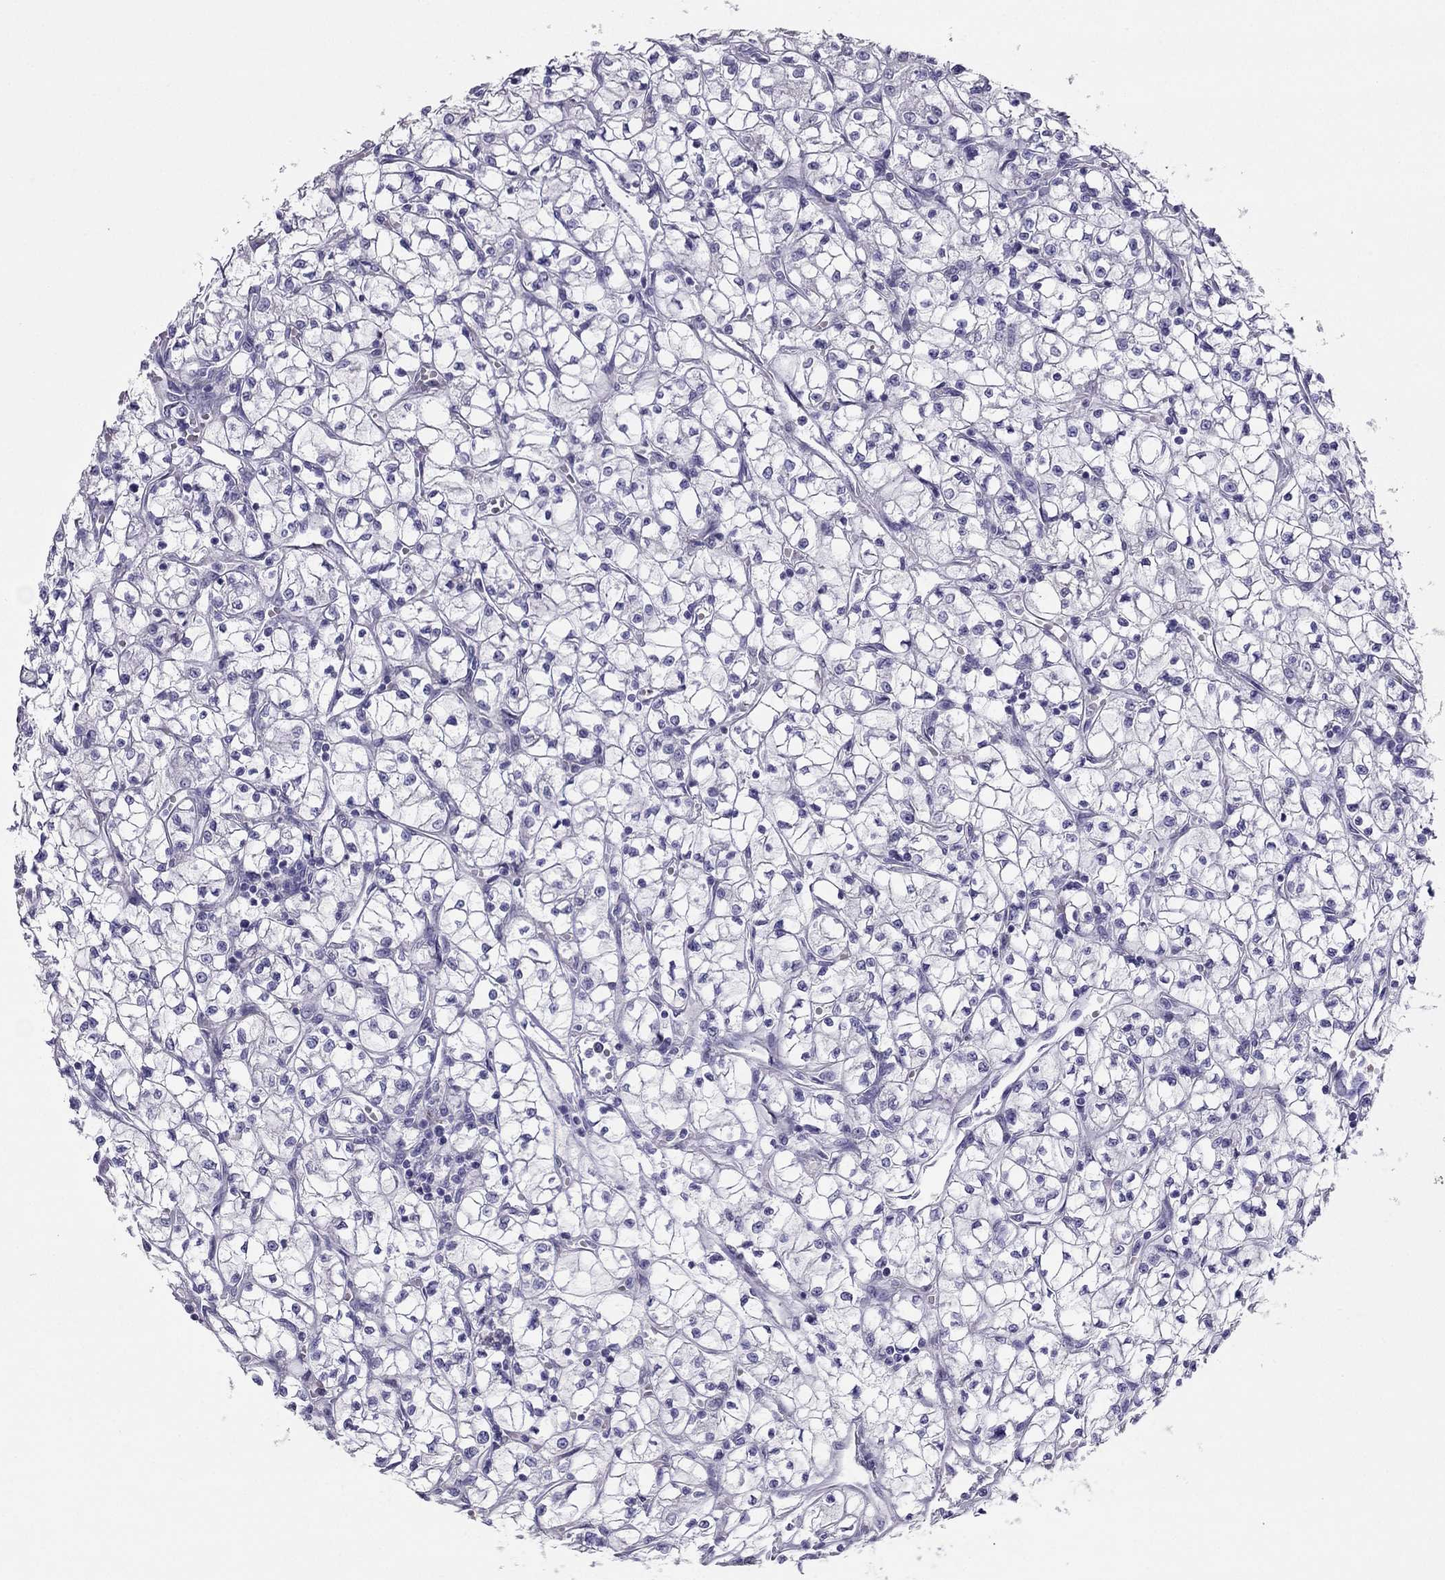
{"staining": {"intensity": "negative", "quantity": "none", "location": "none"}, "tissue": "renal cancer", "cell_type": "Tumor cells", "image_type": "cancer", "snomed": [{"axis": "morphology", "description": "Adenocarcinoma, NOS"}, {"axis": "topography", "description": "Kidney"}], "caption": "Tumor cells are negative for protein expression in human adenocarcinoma (renal).", "gene": "MAEL", "patient": {"sex": "female", "age": 64}}